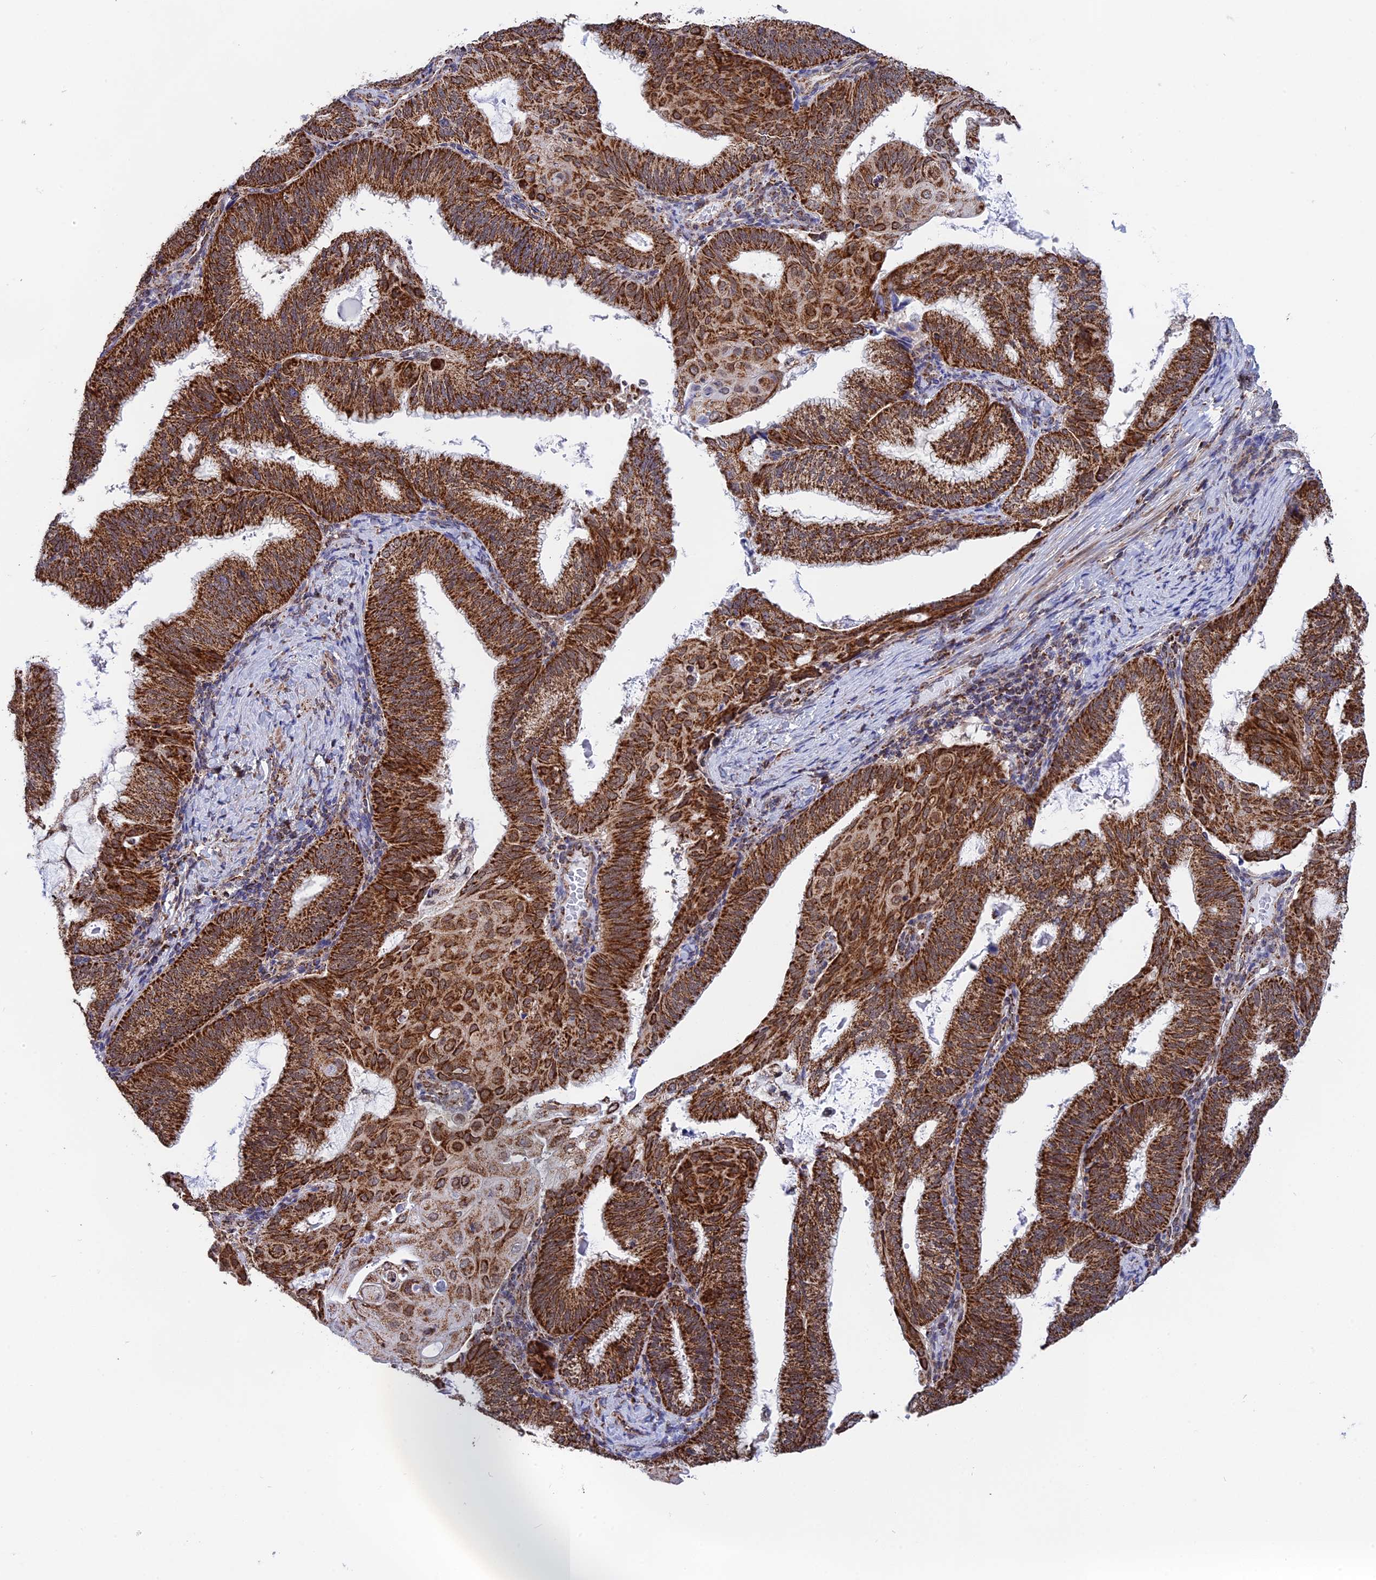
{"staining": {"intensity": "strong", "quantity": ">75%", "location": "cytoplasmic/membranous"}, "tissue": "endometrial cancer", "cell_type": "Tumor cells", "image_type": "cancer", "snomed": [{"axis": "morphology", "description": "Adenocarcinoma, NOS"}, {"axis": "topography", "description": "Endometrium"}], "caption": "Adenocarcinoma (endometrial) stained for a protein exhibits strong cytoplasmic/membranous positivity in tumor cells. (Stains: DAB in brown, nuclei in blue, Microscopy: brightfield microscopy at high magnification).", "gene": "CDC16", "patient": {"sex": "female", "age": 49}}